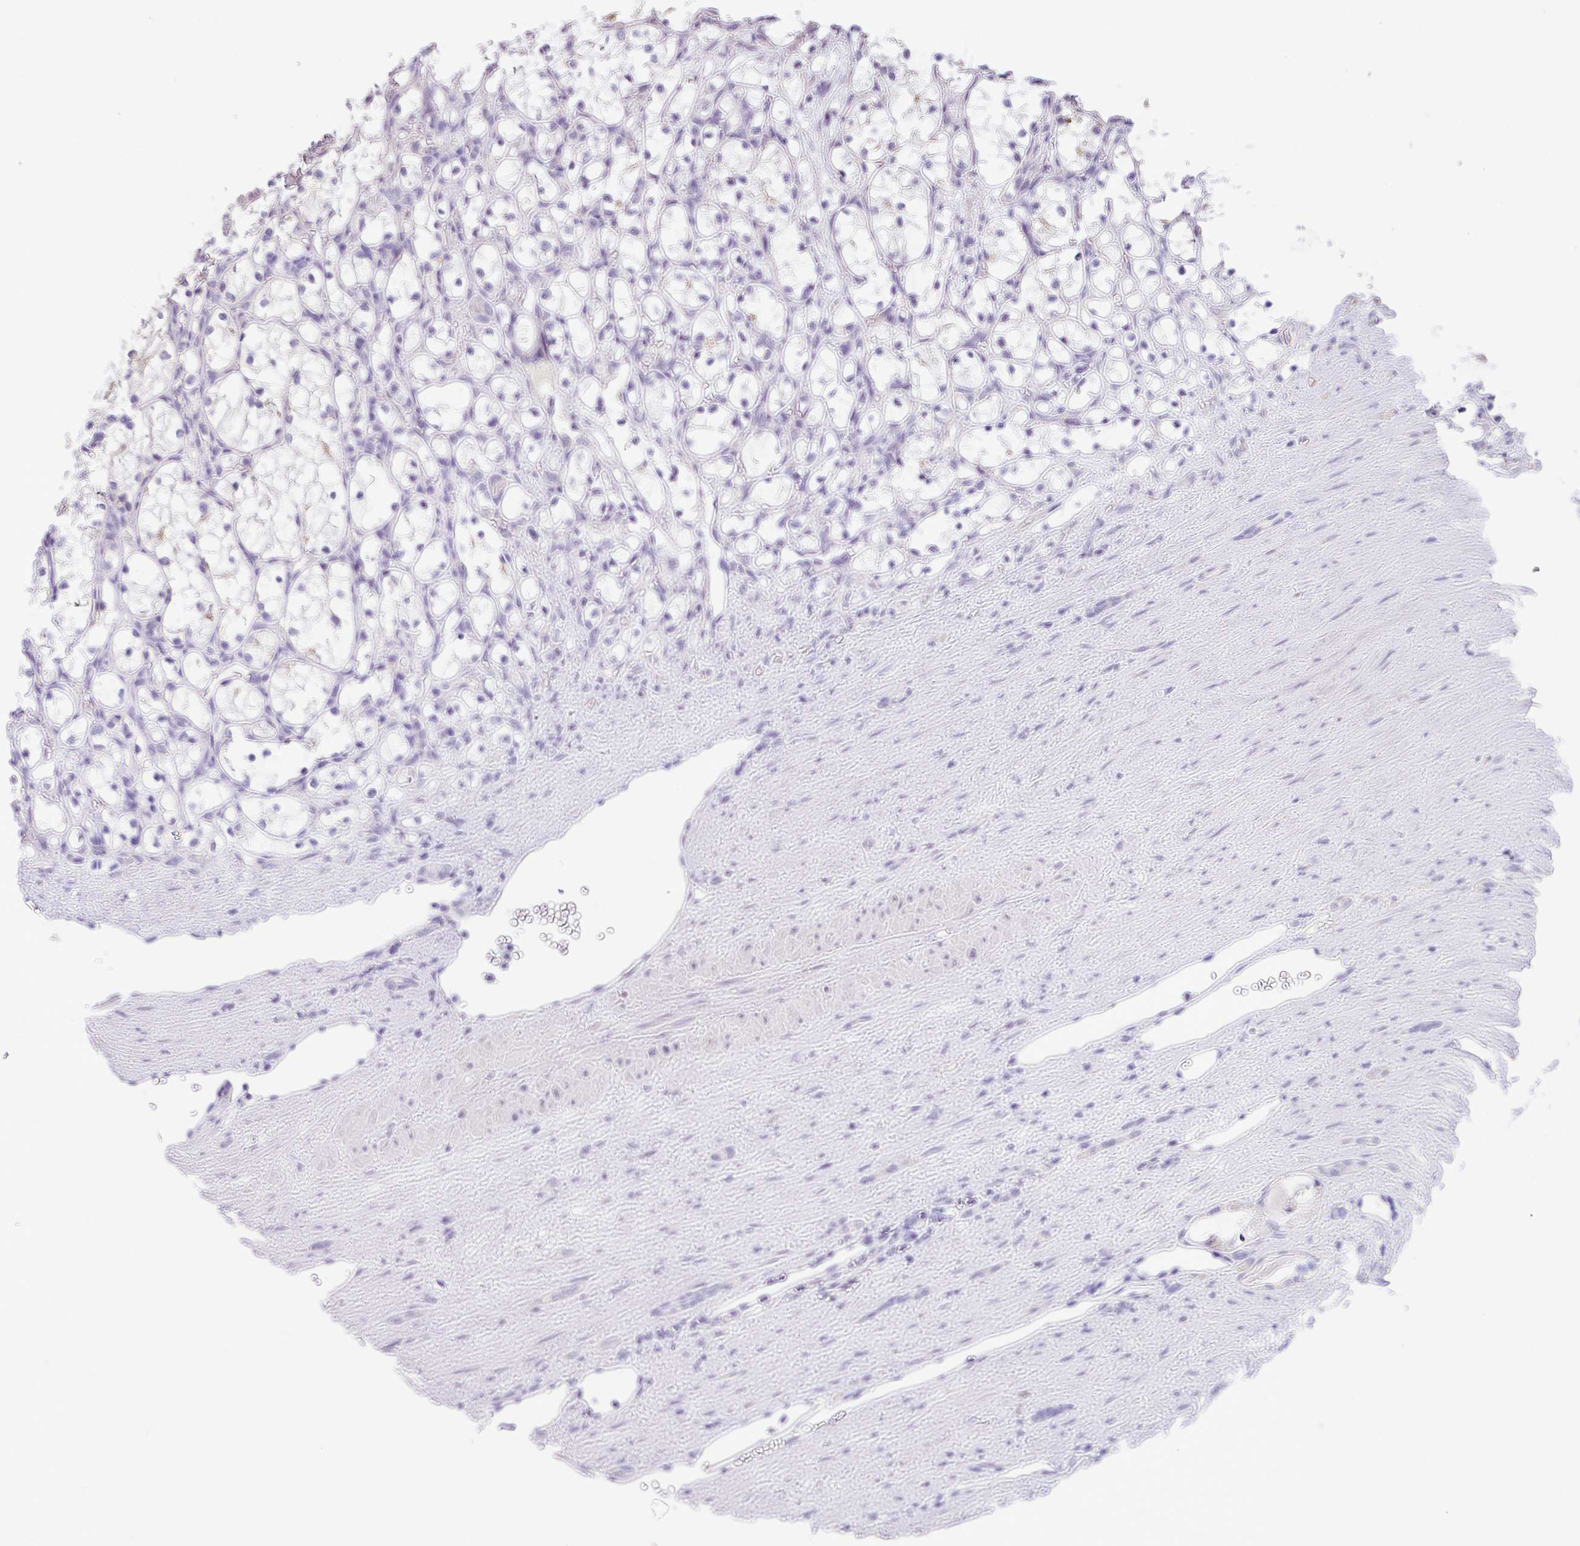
{"staining": {"intensity": "negative", "quantity": "none", "location": "none"}, "tissue": "renal cancer", "cell_type": "Tumor cells", "image_type": "cancer", "snomed": [{"axis": "morphology", "description": "Adenocarcinoma, NOS"}, {"axis": "topography", "description": "Kidney"}], "caption": "This is an immunohistochemistry (IHC) photomicrograph of human renal adenocarcinoma. There is no positivity in tumor cells.", "gene": "ZG16", "patient": {"sex": "female", "age": 69}}